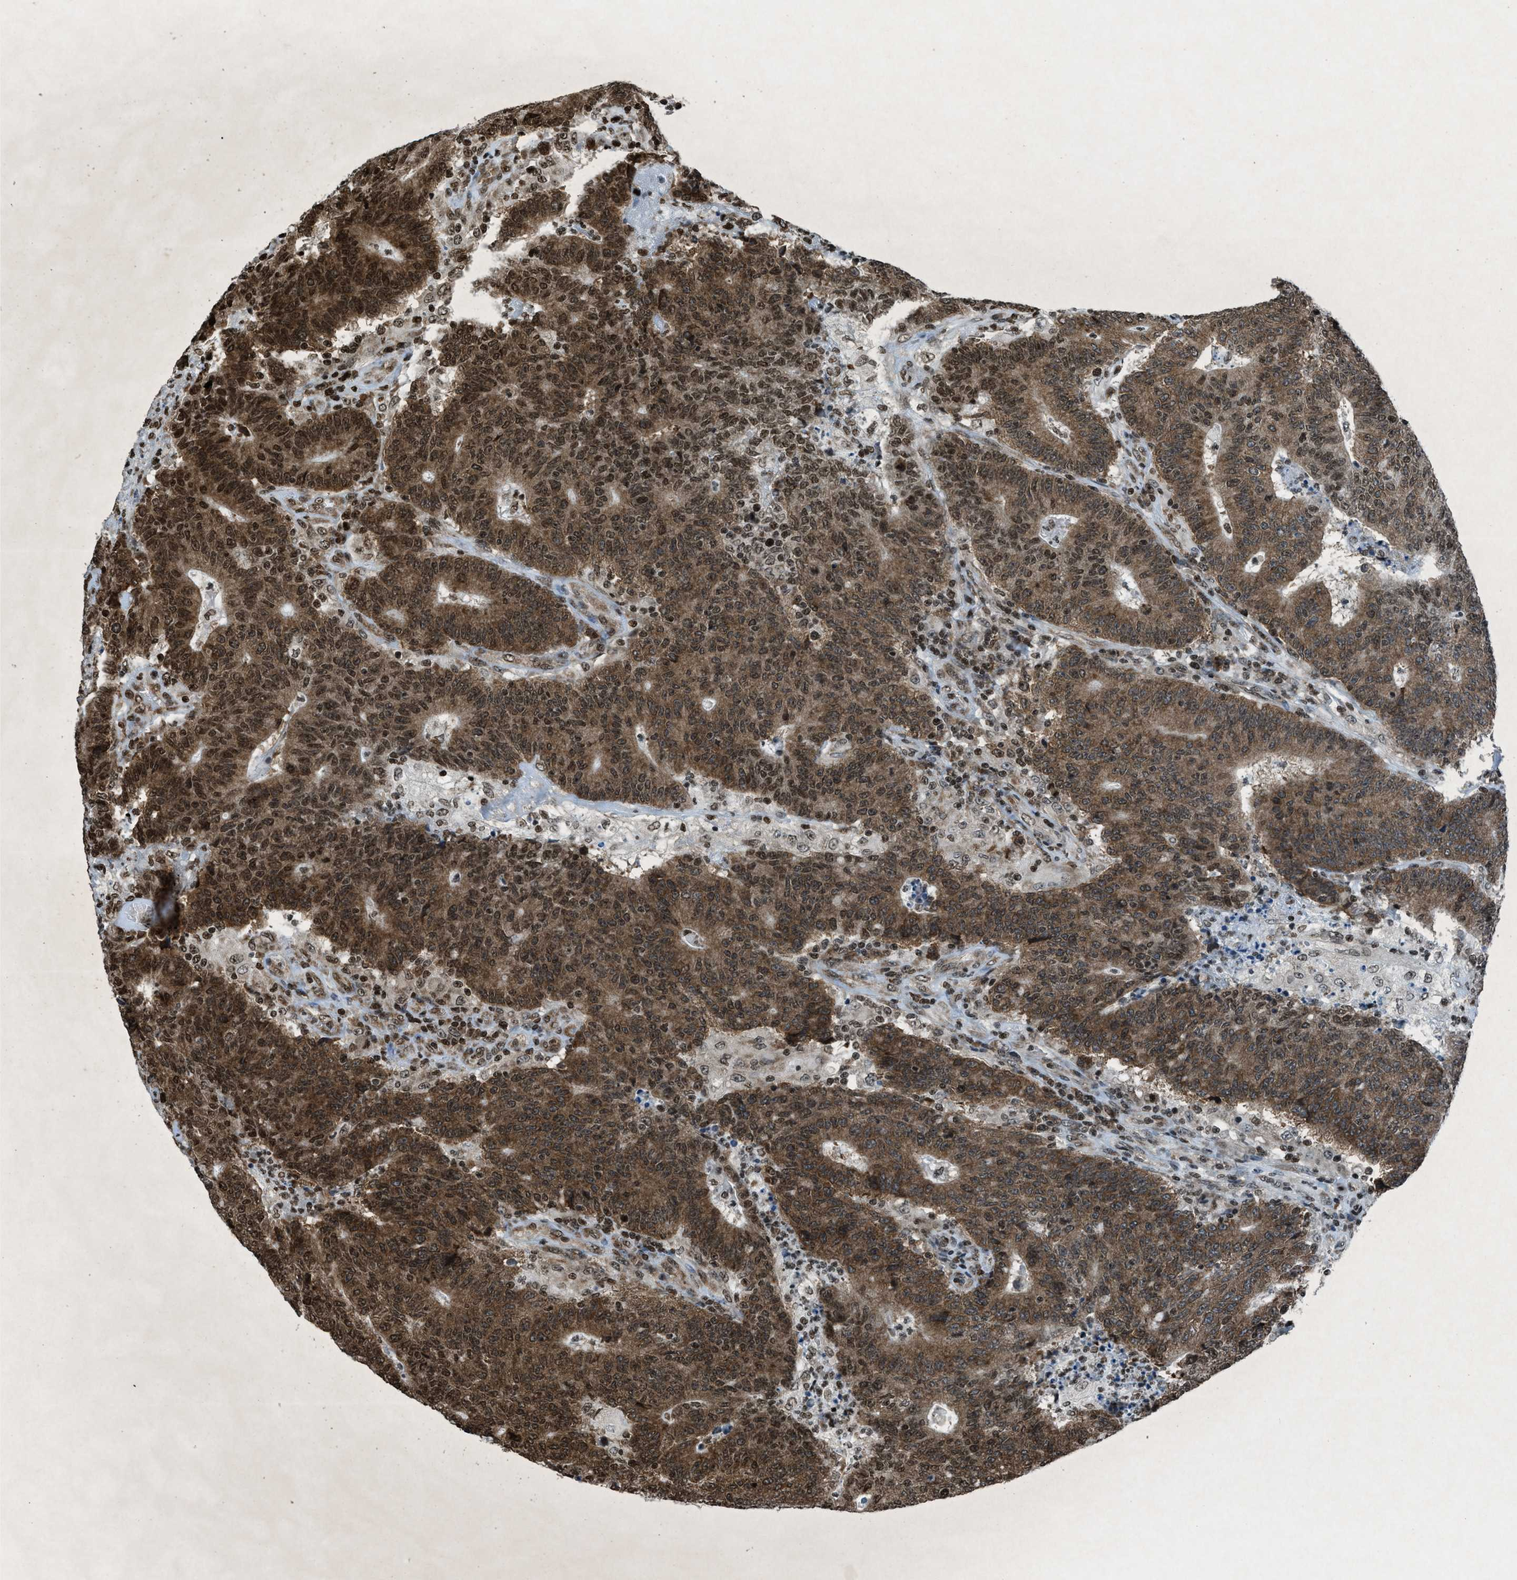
{"staining": {"intensity": "strong", "quantity": ">75%", "location": "cytoplasmic/membranous,nuclear"}, "tissue": "colorectal cancer", "cell_type": "Tumor cells", "image_type": "cancer", "snomed": [{"axis": "morphology", "description": "Normal tissue, NOS"}, {"axis": "morphology", "description": "Adenocarcinoma, NOS"}, {"axis": "topography", "description": "Colon"}], "caption": "Colorectal cancer (adenocarcinoma) stained for a protein (brown) shows strong cytoplasmic/membranous and nuclear positive expression in about >75% of tumor cells.", "gene": "NXF1", "patient": {"sex": "female", "age": 75}}